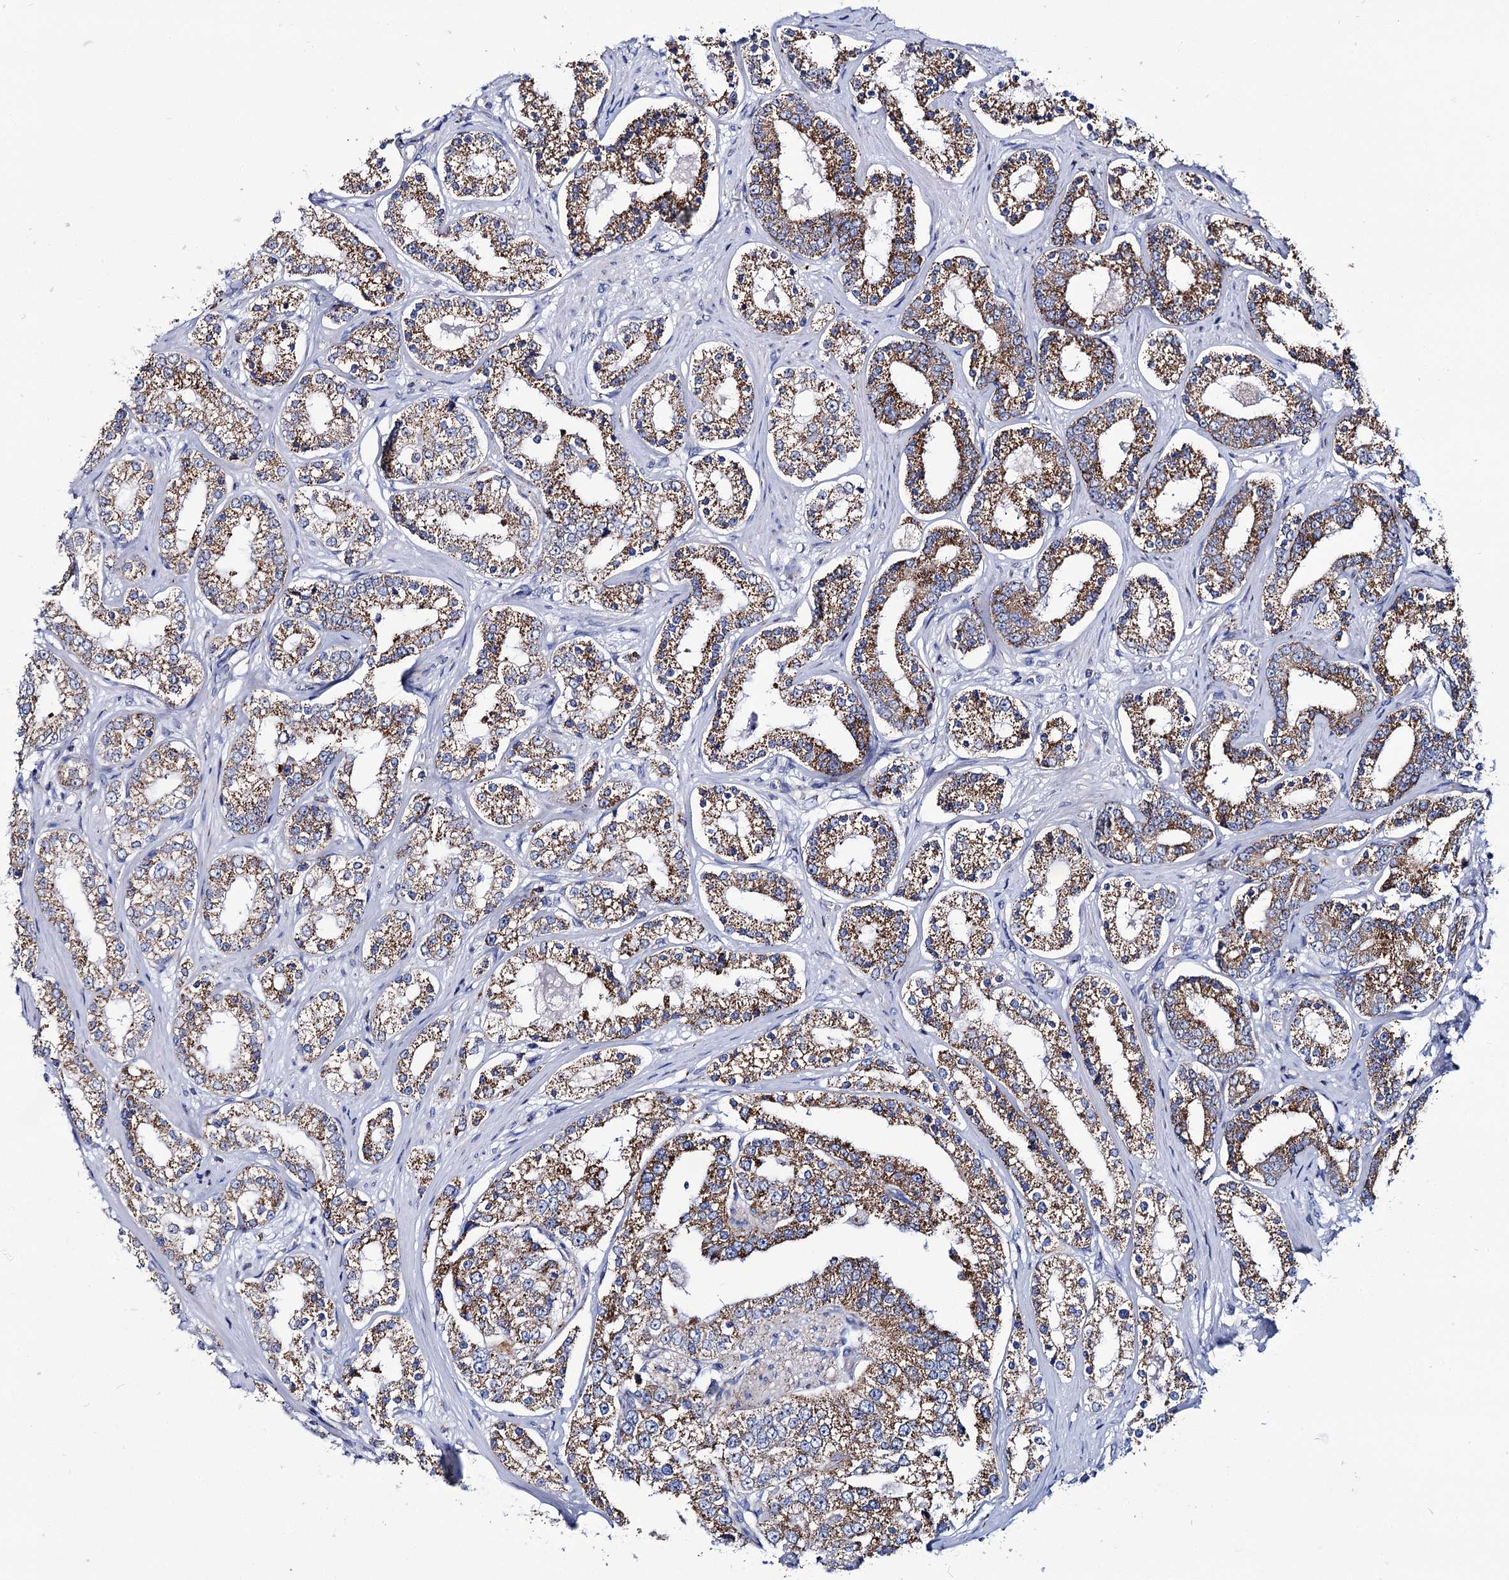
{"staining": {"intensity": "moderate", "quantity": ">75%", "location": "cytoplasmic/membranous"}, "tissue": "prostate cancer", "cell_type": "Tumor cells", "image_type": "cancer", "snomed": [{"axis": "morphology", "description": "Normal tissue, NOS"}, {"axis": "morphology", "description": "Adenocarcinoma, High grade"}, {"axis": "topography", "description": "Prostate"}], "caption": "Human prostate cancer stained for a protein (brown) exhibits moderate cytoplasmic/membranous positive staining in about >75% of tumor cells.", "gene": "UBASH3B", "patient": {"sex": "male", "age": 83}}